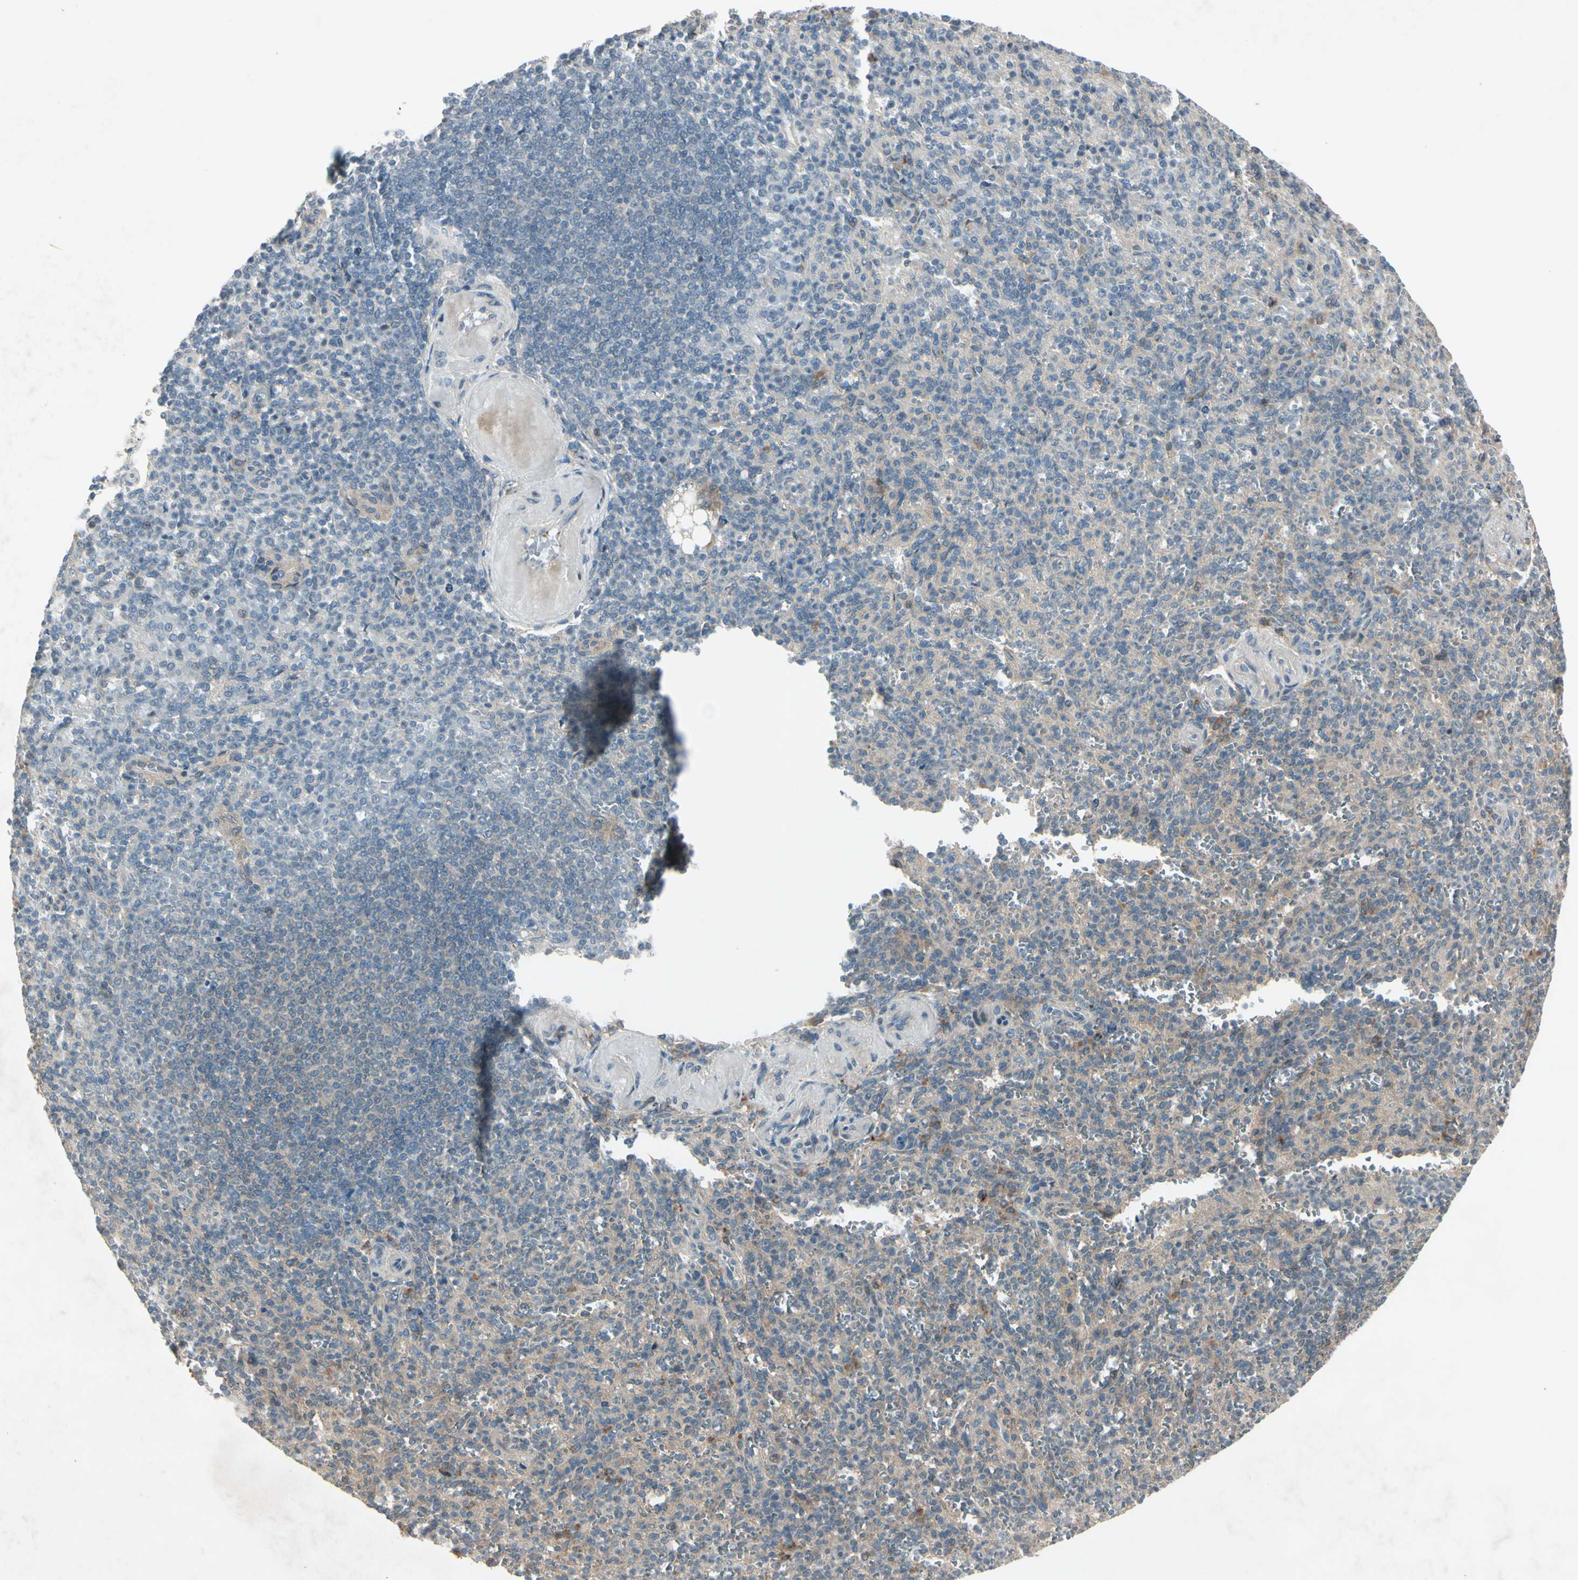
{"staining": {"intensity": "moderate", "quantity": "25%-75%", "location": "cytoplasmic/membranous"}, "tissue": "spleen", "cell_type": "Cells in red pulp", "image_type": "normal", "snomed": [{"axis": "morphology", "description": "Normal tissue, NOS"}, {"axis": "topography", "description": "Spleen"}], "caption": "The photomicrograph reveals staining of benign spleen, revealing moderate cytoplasmic/membranous protein staining (brown color) within cells in red pulp. The staining was performed using DAB (3,3'-diaminobenzidine) to visualize the protein expression in brown, while the nuclei were stained in blue with hematoxylin (Magnification: 20x).", "gene": "FHDC1", "patient": {"sex": "female", "age": 74}}